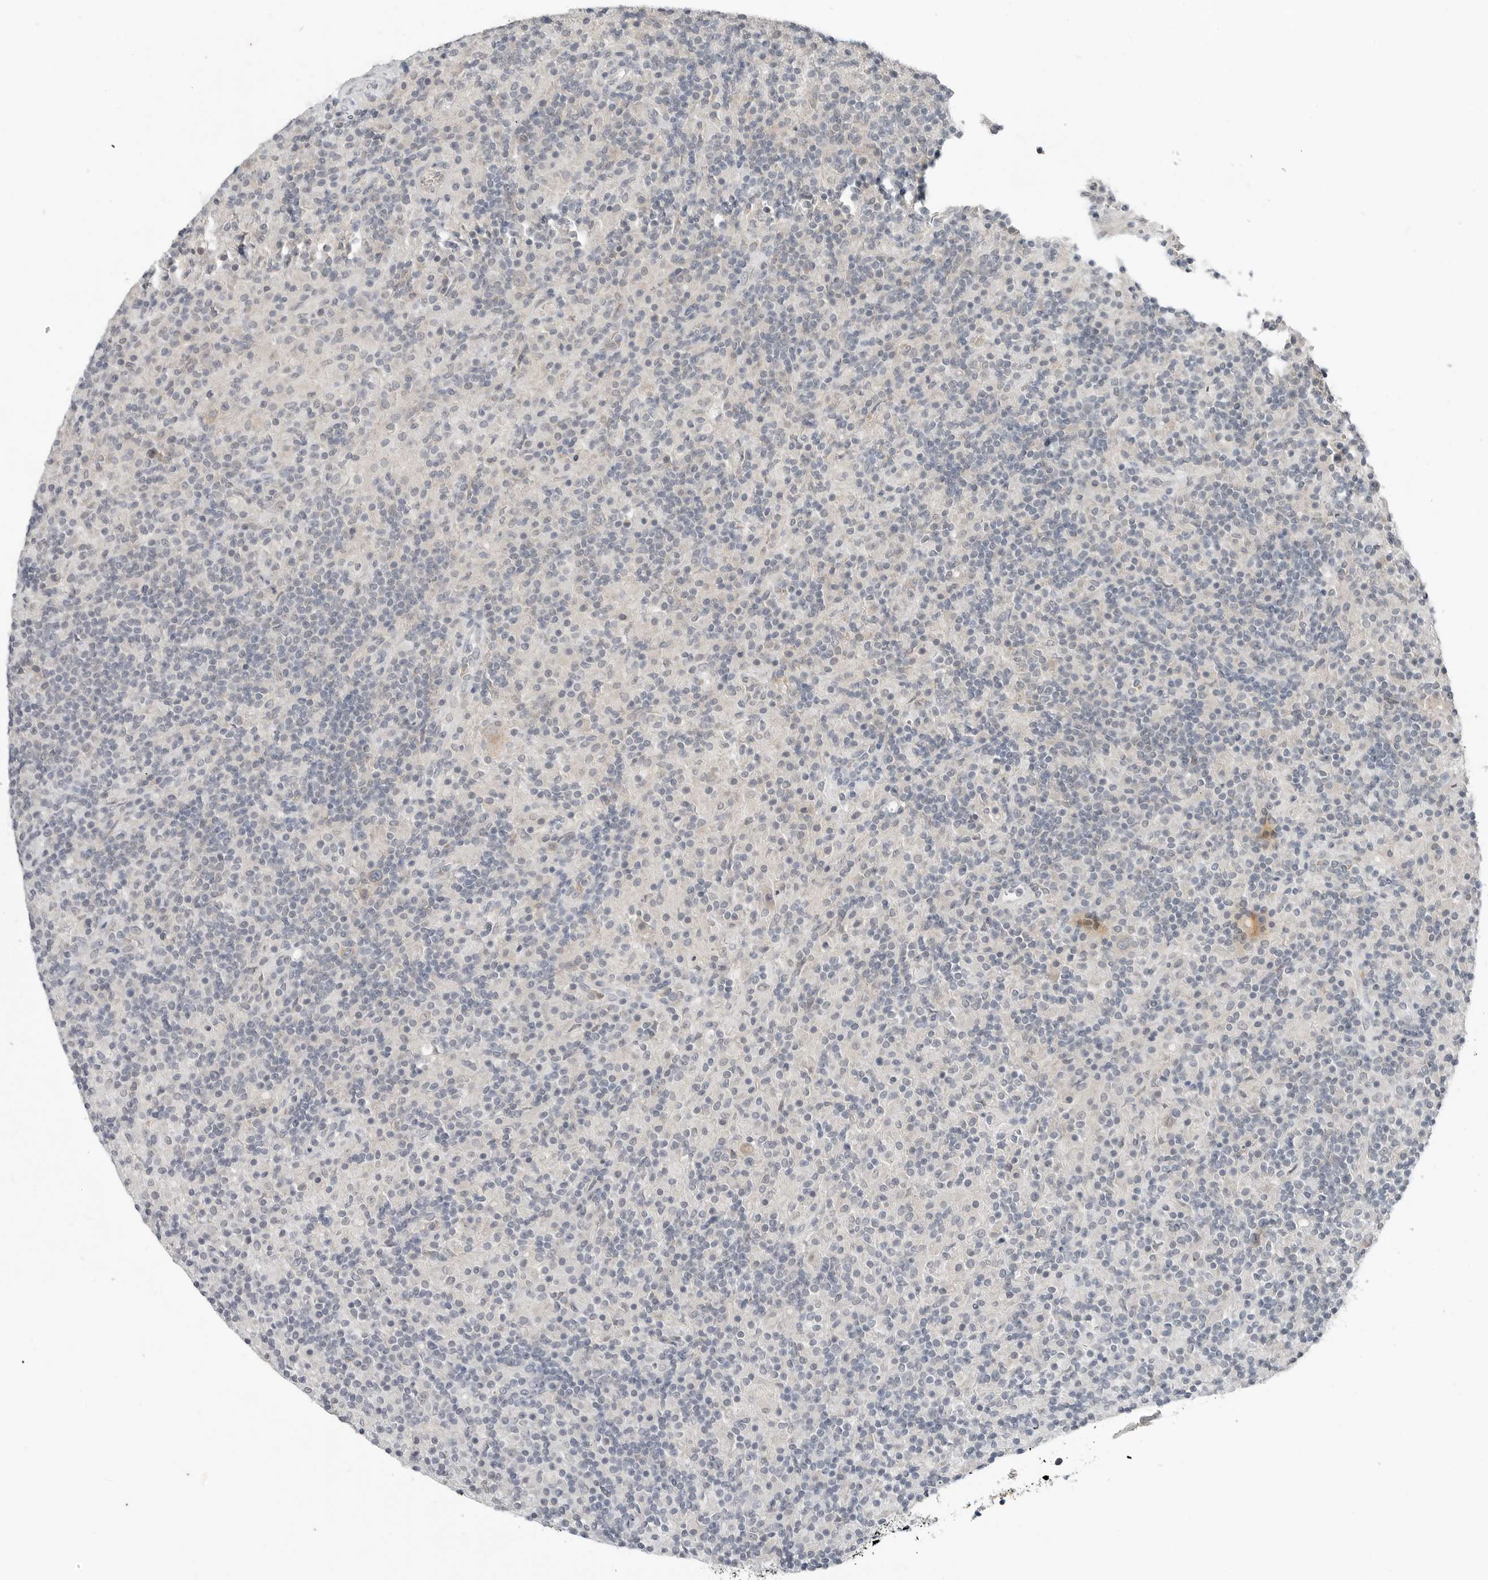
{"staining": {"intensity": "negative", "quantity": "none", "location": "none"}, "tissue": "lymphoma", "cell_type": "Tumor cells", "image_type": "cancer", "snomed": [{"axis": "morphology", "description": "Hodgkin's disease, NOS"}, {"axis": "topography", "description": "Lymph node"}], "caption": "Image shows no significant protein staining in tumor cells of Hodgkin's disease.", "gene": "FCRLB", "patient": {"sex": "male", "age": 70}}